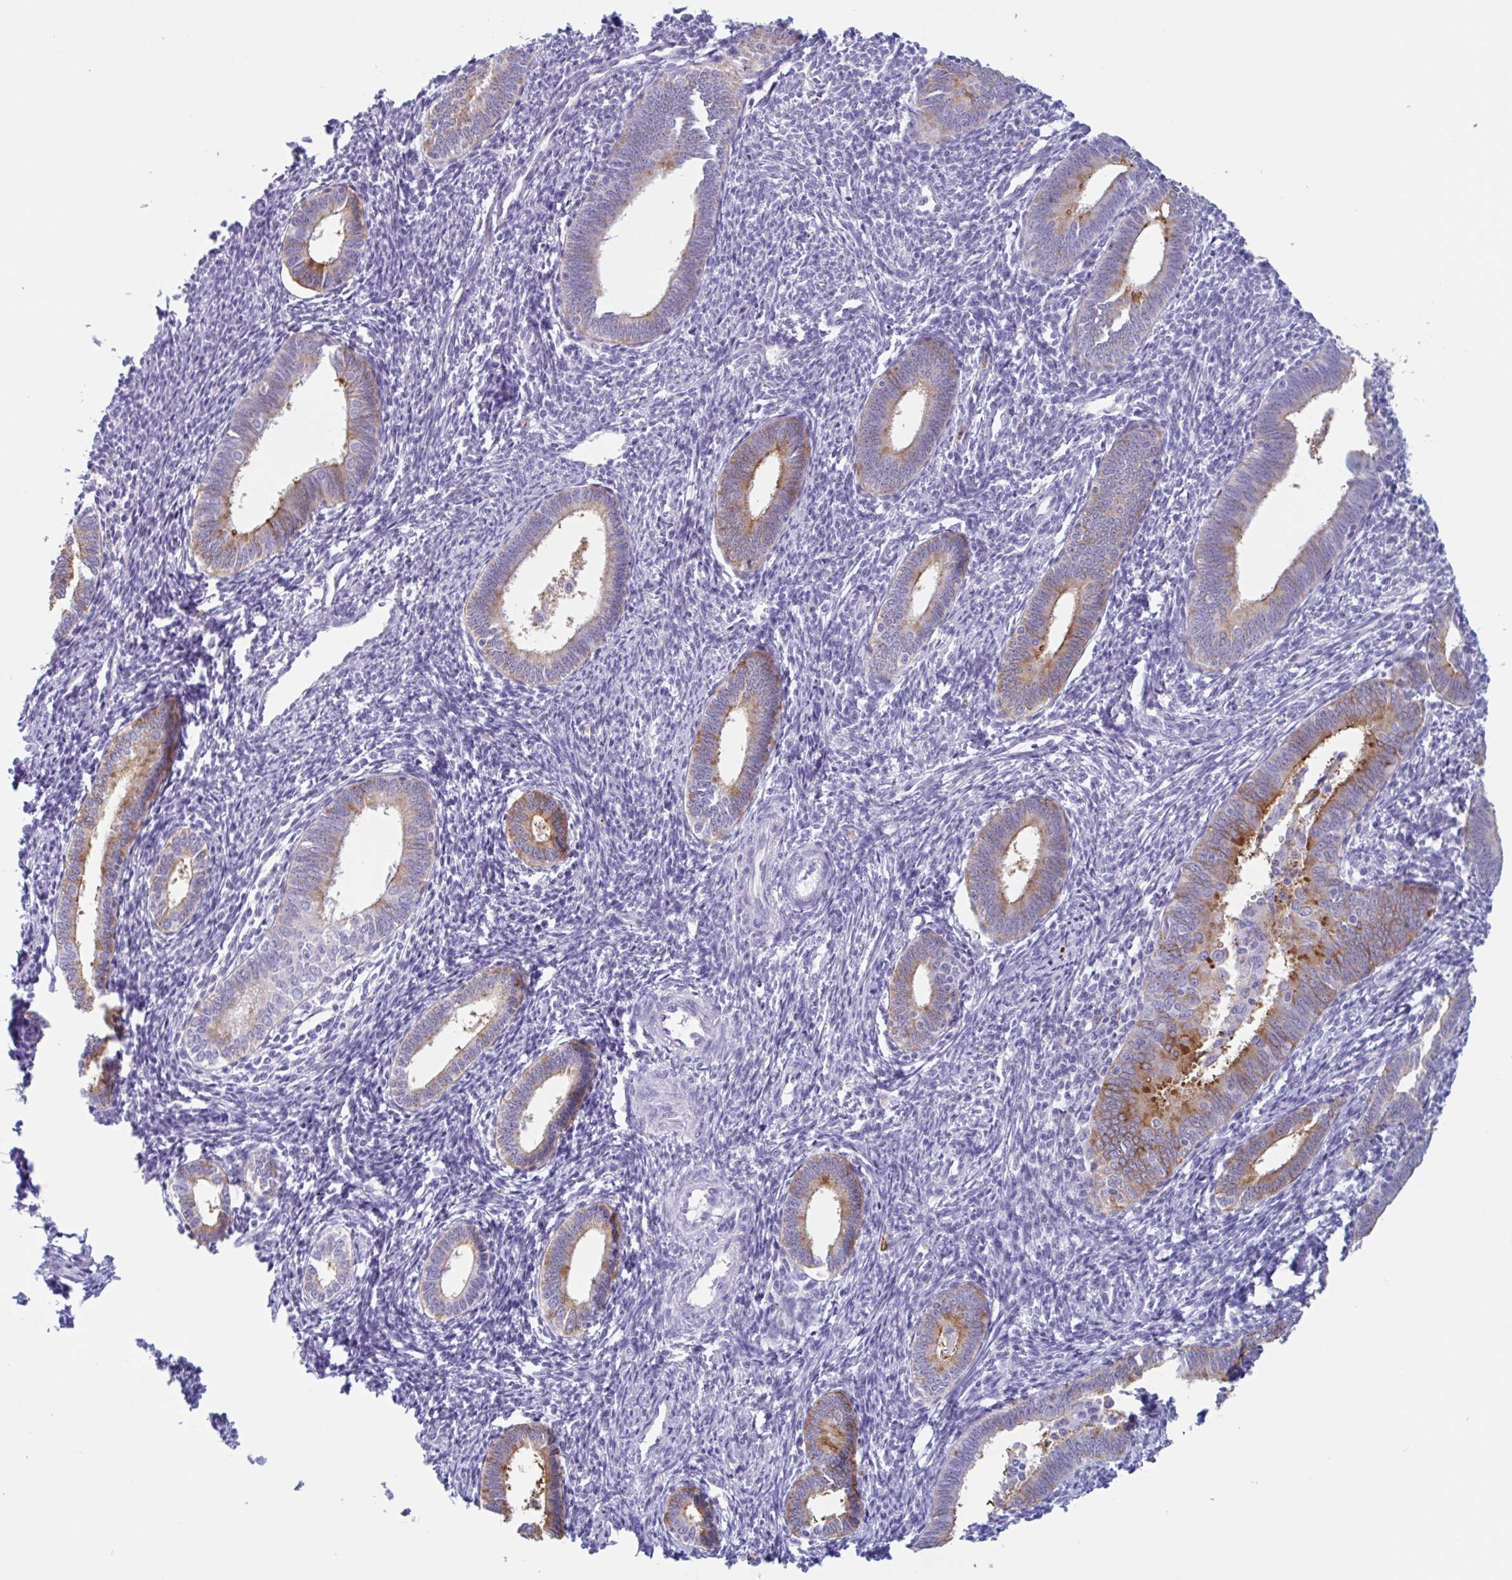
{"staining": {"intensity": "negative", "quantity": "none", "location": "none"}, "tissue": "endometrium", "cell_type": "Cells in endometrial stroma", "image_type": "normal", "snomed": [{"axis": "morphology", "description": "Normal tissue, NOS"}, {"axis": "topography", "description": "Endometrium"}], "caption": "DAB immunohistochemical staining of benign human endometrium reveals no significant positivity in cells in endometrial stroma. (Brightfield microscopy of DAB (3,3'-diaminobenzidine) immunohistochemistry at high magnification).", "gene": "DTWD2", "patient": {"sex": "female", "age": 41}}